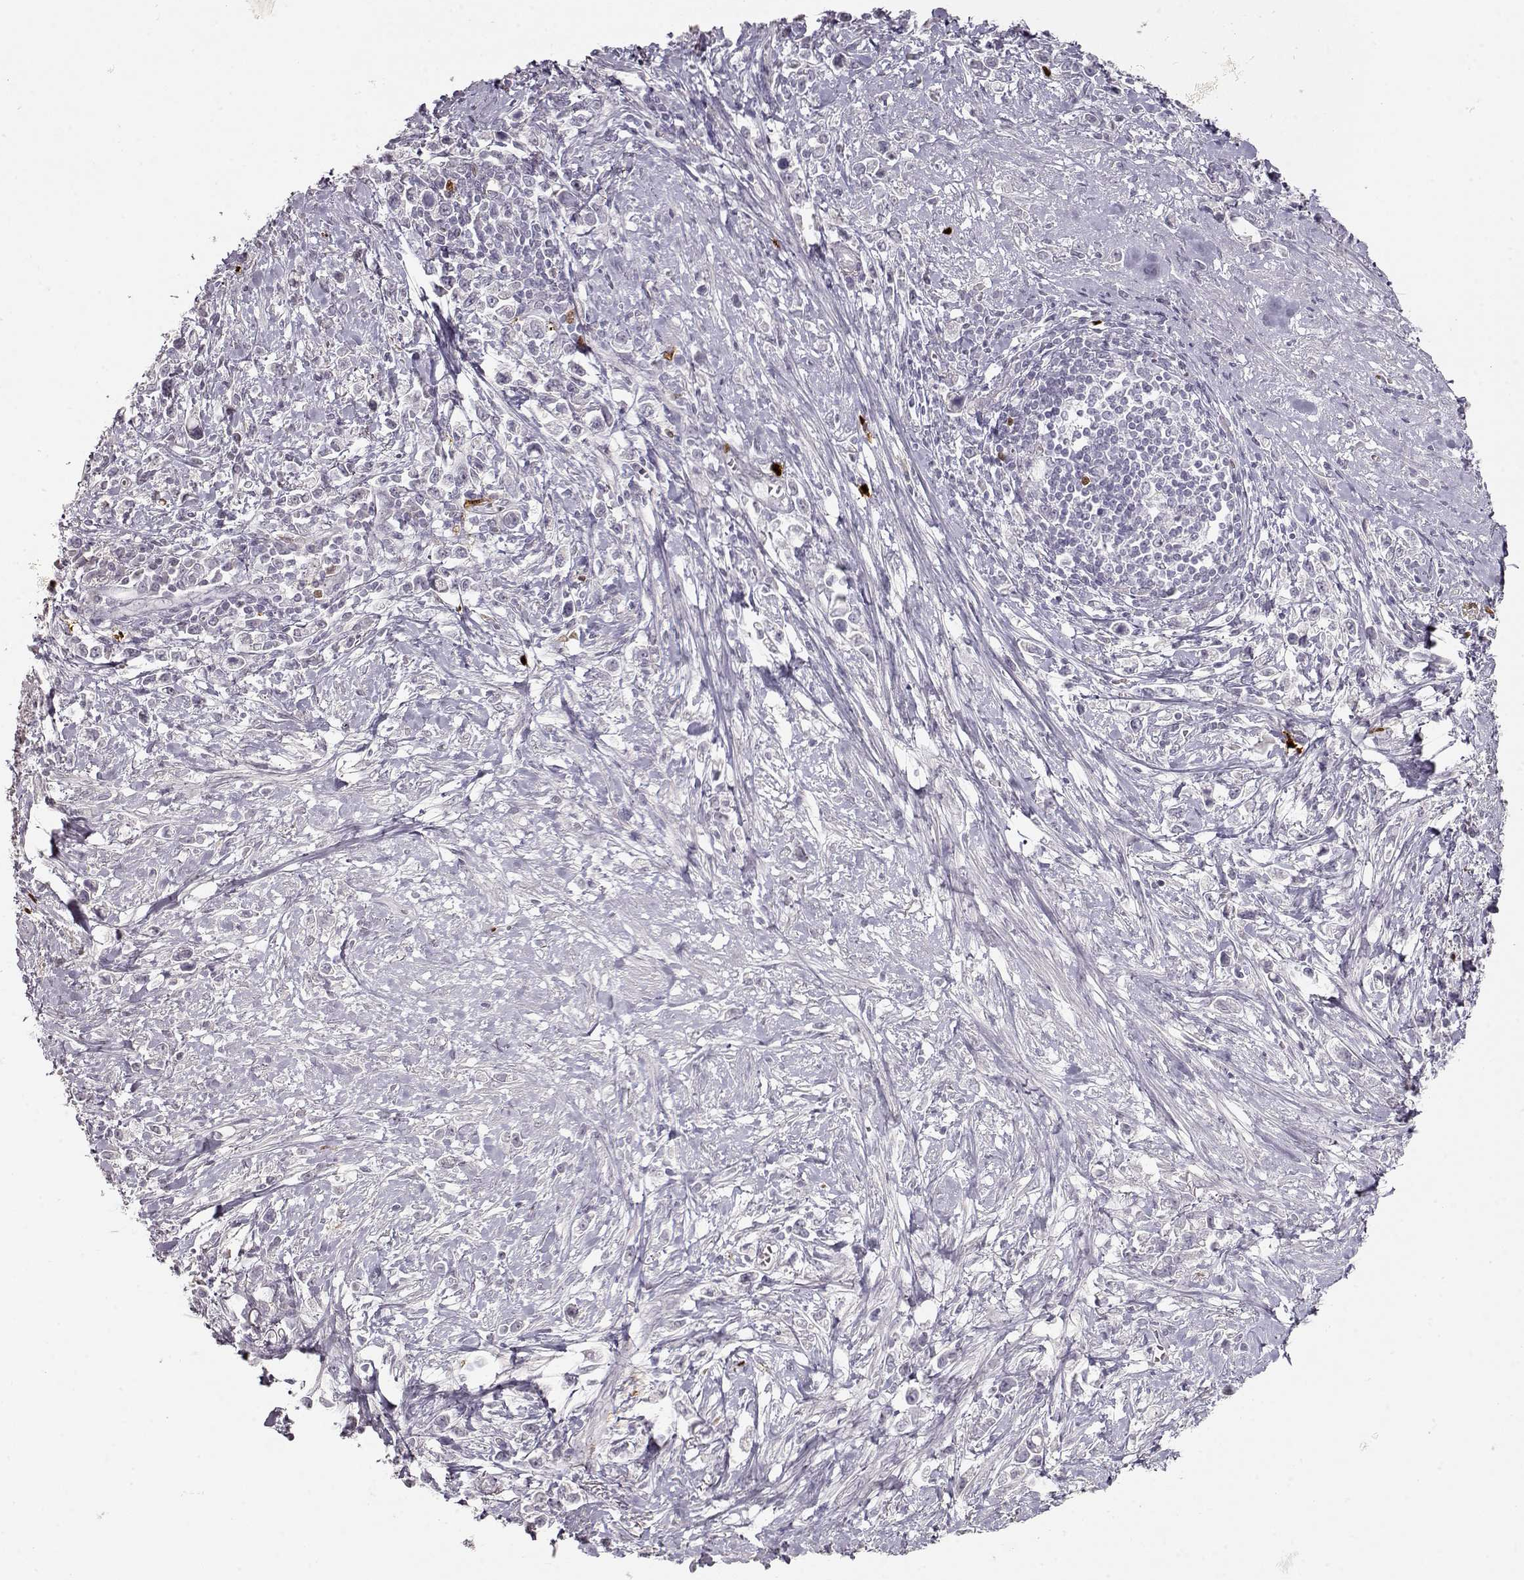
{"staining": {"intensity": "negative", "quantity": "none", "location": "none"}, "tissue": "stomach cancer", "cell_type": "Tumor cells", "image_type": "cancer", "snomed": [{"axis": "morphology", "description": "Adenocarcinoma, NOS"}, {"axis": "topography", "description": "Stomach"}], "caption": "High power microscopy micrograph of an immunohistochemistry image of stomach cancer, revealing no significant staining in tumor cells. The staining was performed using DAB (3,3'-diaminobenzidine) to visualize the protein expression in brown, while the nuclei were stained in blue with hematoxylin (Magnification: 20x).", "gene": "S100B", "patient": {"sex": "male", "age": 63}}